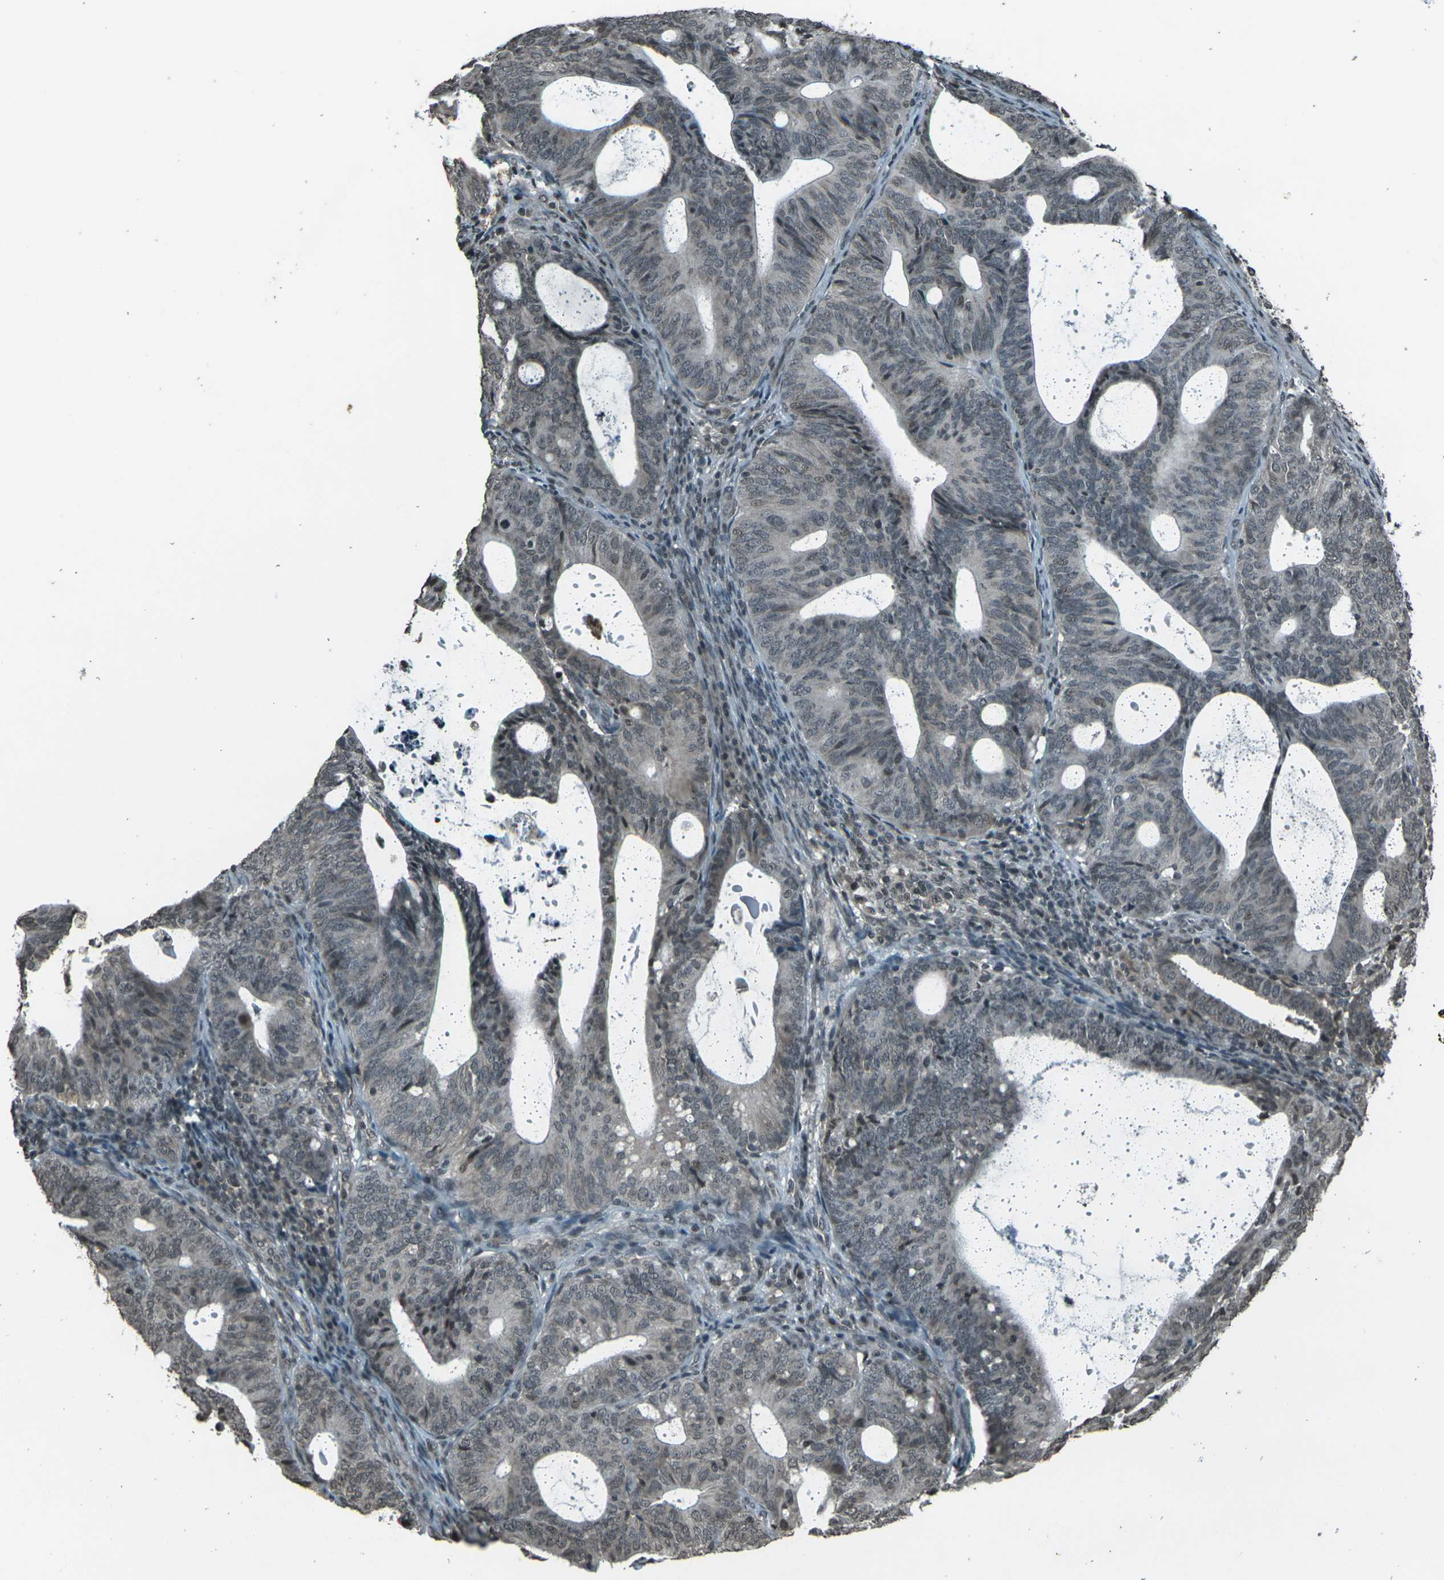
{"staining": {"intensity": "weak", "quantity": "<25%", "location": "cytoplasmic/membranous,nuclear"}, "tissue": "endometrial cancer", "cell_type": "Tumor cells", "image_type": "cancer", "snomed": [{"axis": "morphology", "description": "Adenocarcinoma, NOS"}, {"axis": "topography", "description": "Uterus"}], "caption": "Tumor cells show no significant protein positivity in endometrial adenocarcinoma.", "gene": "PRPF8", "patient": {"sex": "female", "age": 83}}